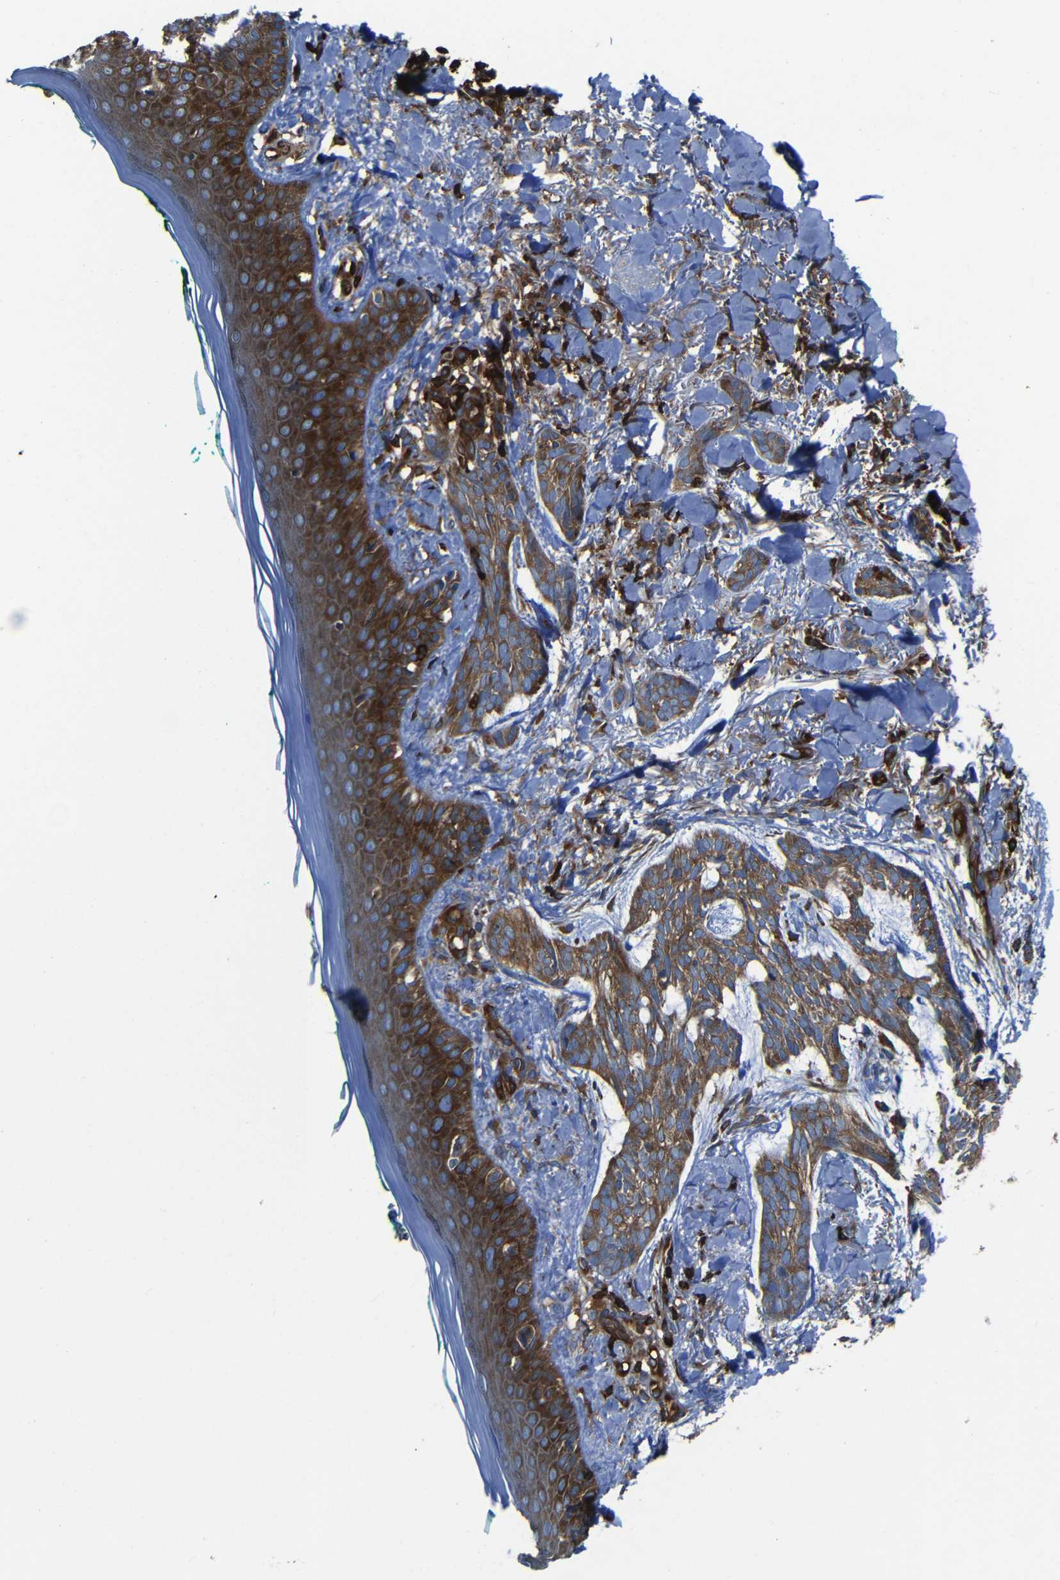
{"staining": {"intensity": "moderate", "quantity": ">75%", "location": "cytoplasmic/membranous"}, "tissue": "skin cancer", "cell_type": "Tumor cells", "image_type": "cancer", "snomed": [{"axis": "morphology", "description": "Basal cell carcinoma"}, {"axis": "topography", "description": "Skin"}], "caption": "Immunohistochemical staining of skin cancer demonstrates moderate cytoplasmic/membranous protein positivity in approximately >75% of tumor cells. (Brightfield microscopy of DAB IHC at high magnification).", "gene": "ARHGEF1", "patient": {"sex": "male", "age": 43}}